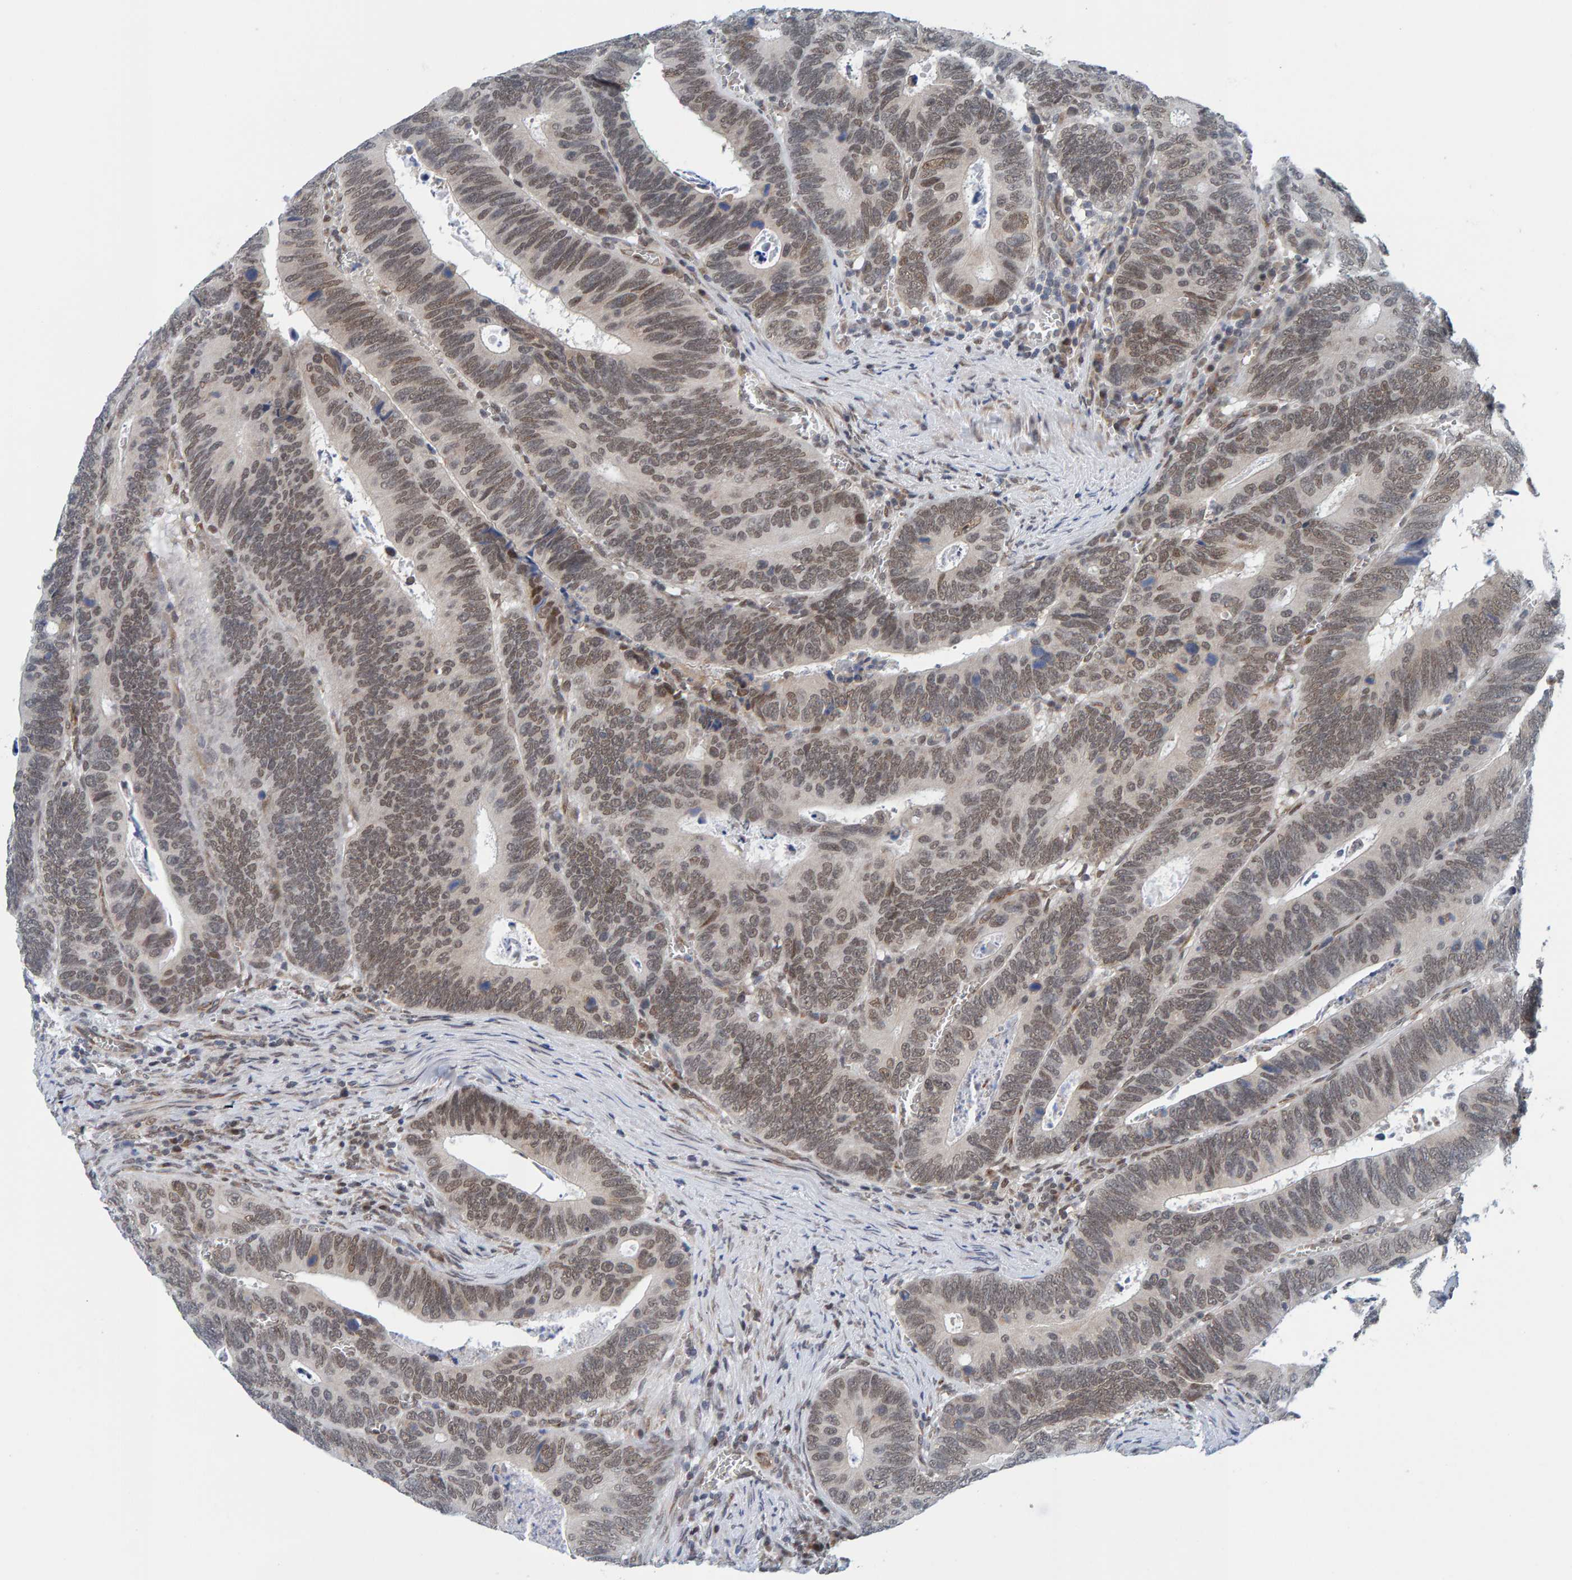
{"staining": {"intensity": "weak", "quantity": ">75%", "location": "nuclear"}, "tissue": "colorectal cancer", "cell_type": "Tumor cells", "image_type": "cancer", "snomed": [{"axis": "morphology", "description": "Inflammation, NOS"}, {"axis": "morphology", "description": "Adenocarcinoma, NOS"}, {"axis": "topography", "description": "Colon"}], "caption": "A brown stain highlights weak nuclear expression of a protein in colorectal cancer tumor cells.", "gene": "SCRN2", "patient": {"sex": "male", "age": 72}}